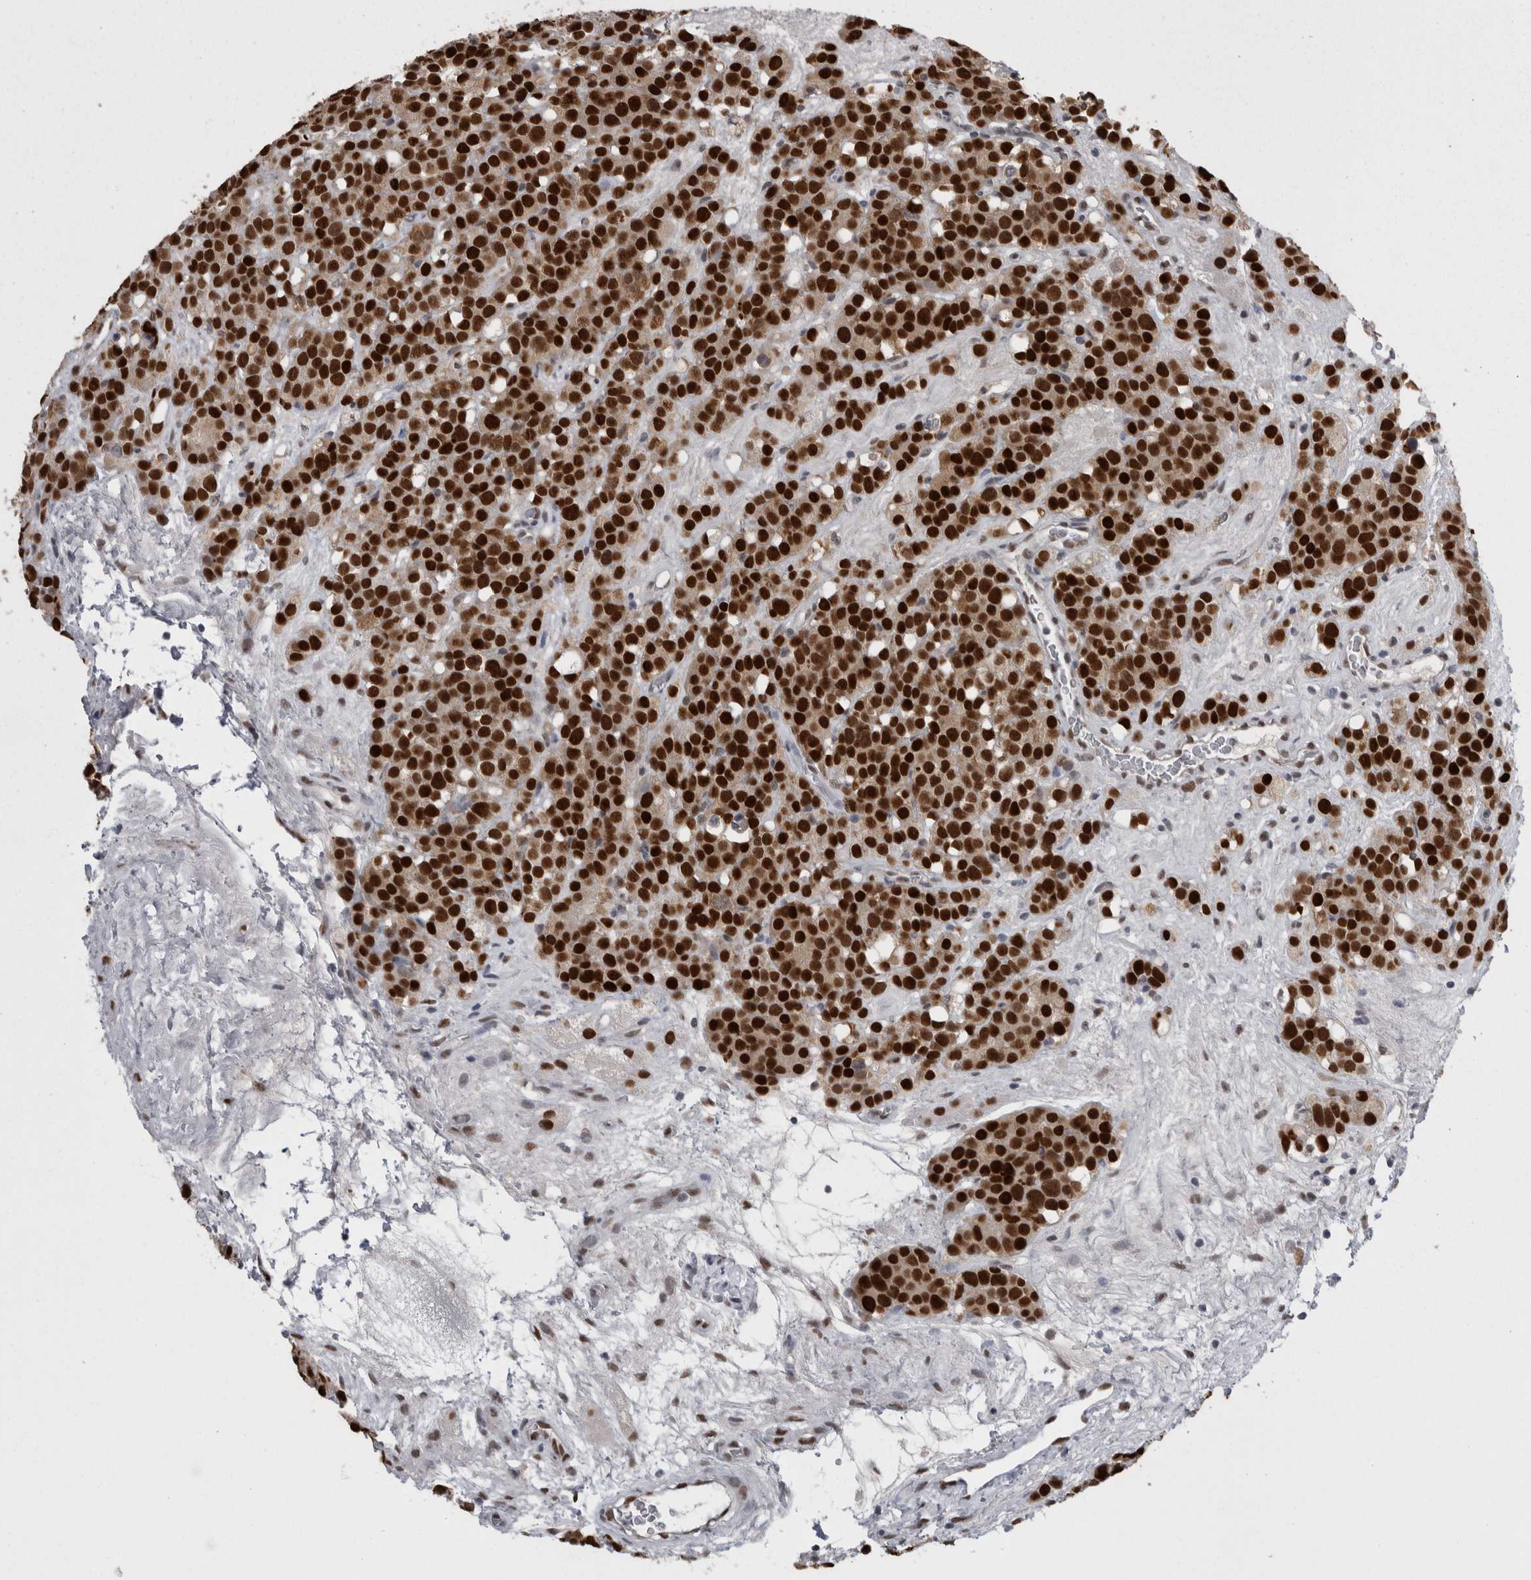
{"staining": {"intensity": "strong", "quantity": ">75%", "location": "nuclear"}, "tissue": "testis cancer", "cell_type": "Tumor cells", "image_type": "cancer", "snomed": [{"axis": "morphology", "description": "Seminoma, NOS"}, {"axis": "topography", "description": "Testis"}], "caption": "Approximately >75% of tumor cells in testis cancer (seminoma) display strong nuclear protein staining as visualized by brown immunohistochemical staining.", "gene": "C1orf54", "patient": {"sex": "male", "age": 71}}